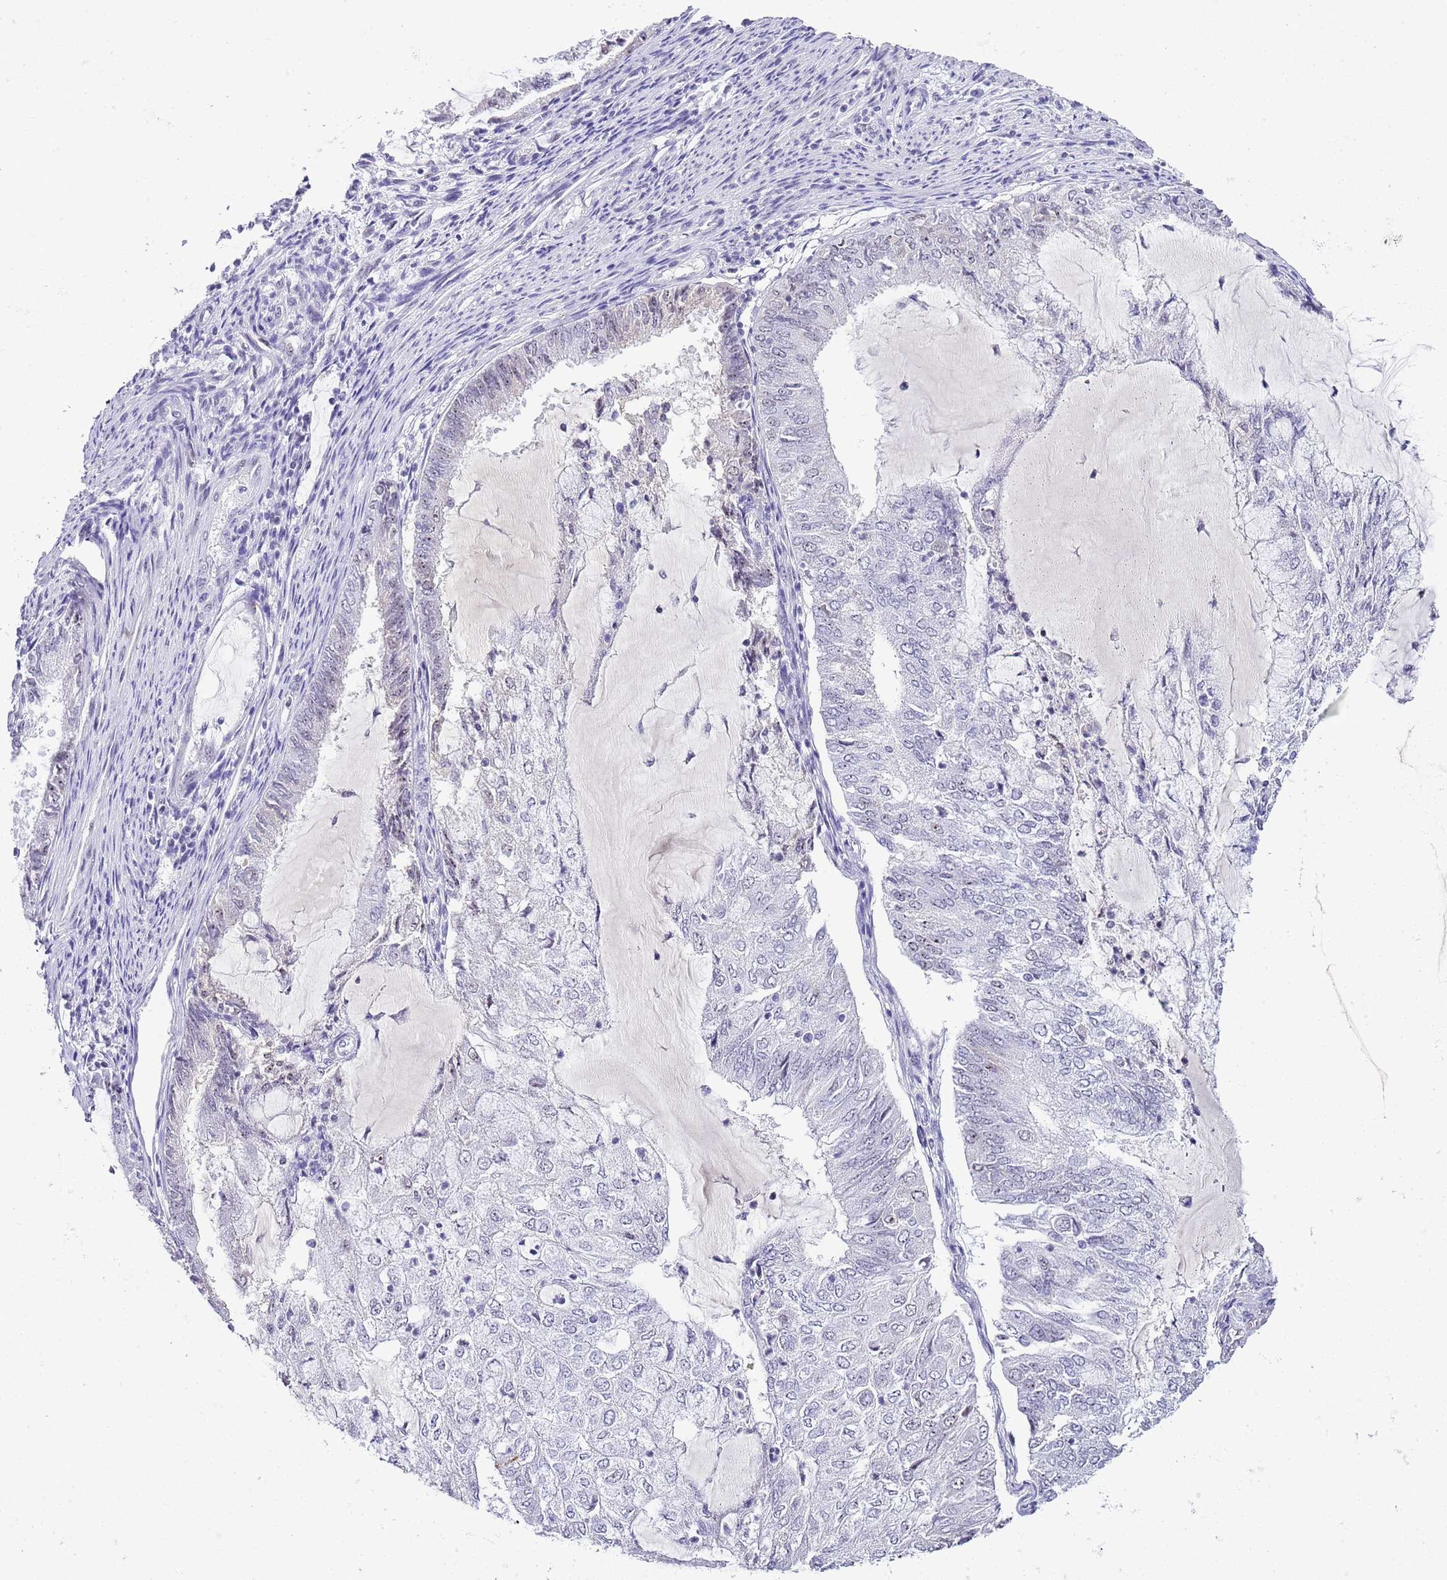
{"staining": {"intensity": "negative", "quantity": "none", "location": "none"}, "tissue": "endometrial cancer", "cell_type": "Tumor cells", "image_type": "cancer", "snomed": [{"axis": "morphology", "description": "Adenocarcinoma, NOS"}, {"axis": "topography", "description": "Endometrium"}], "caption": "A micrograph of adenocarcinoma (endometrial) stained for a protein reveals no brown staining in tumor cells.", "gene": "NOP56", "patient": {"sex": "female", "age": 81}}